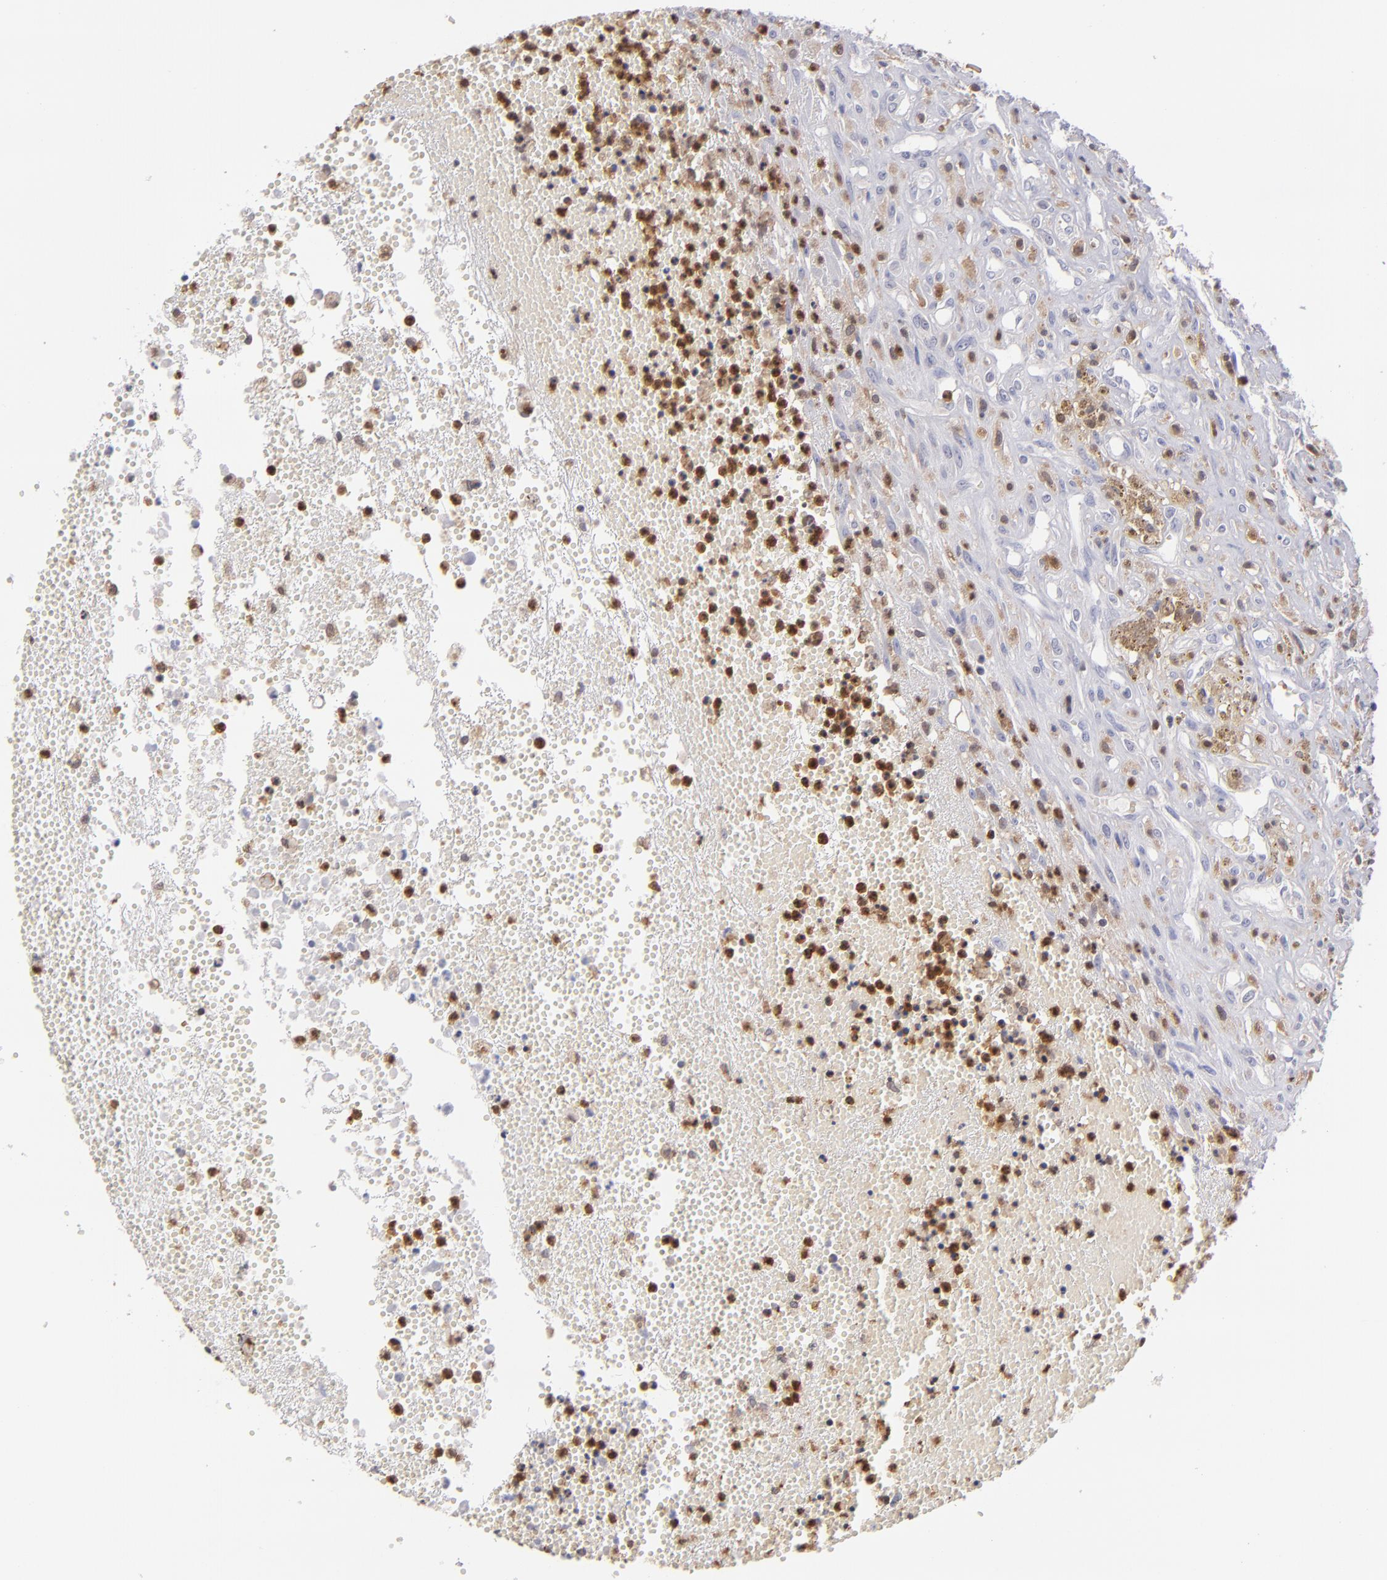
{"staining": {"intensity": "weak", "quantity": "<25%", "location": "cytoplasmic/membranous"}, "tissue": "glioma", "cell_type": "Tumor cells", "image_type": "cancer", "snomed": [{"axis": "morphology", "description": "Glioma, malignant, High grade"}, {"axis": "topography", "description": "Brain"}], "caption": "IHC image of neoplastic tissue: glioma stained with DAB displays no significant protein staining in tumor cells.", "gene": "PRKCD", "patient": {"sex": "male", "age": 66}}